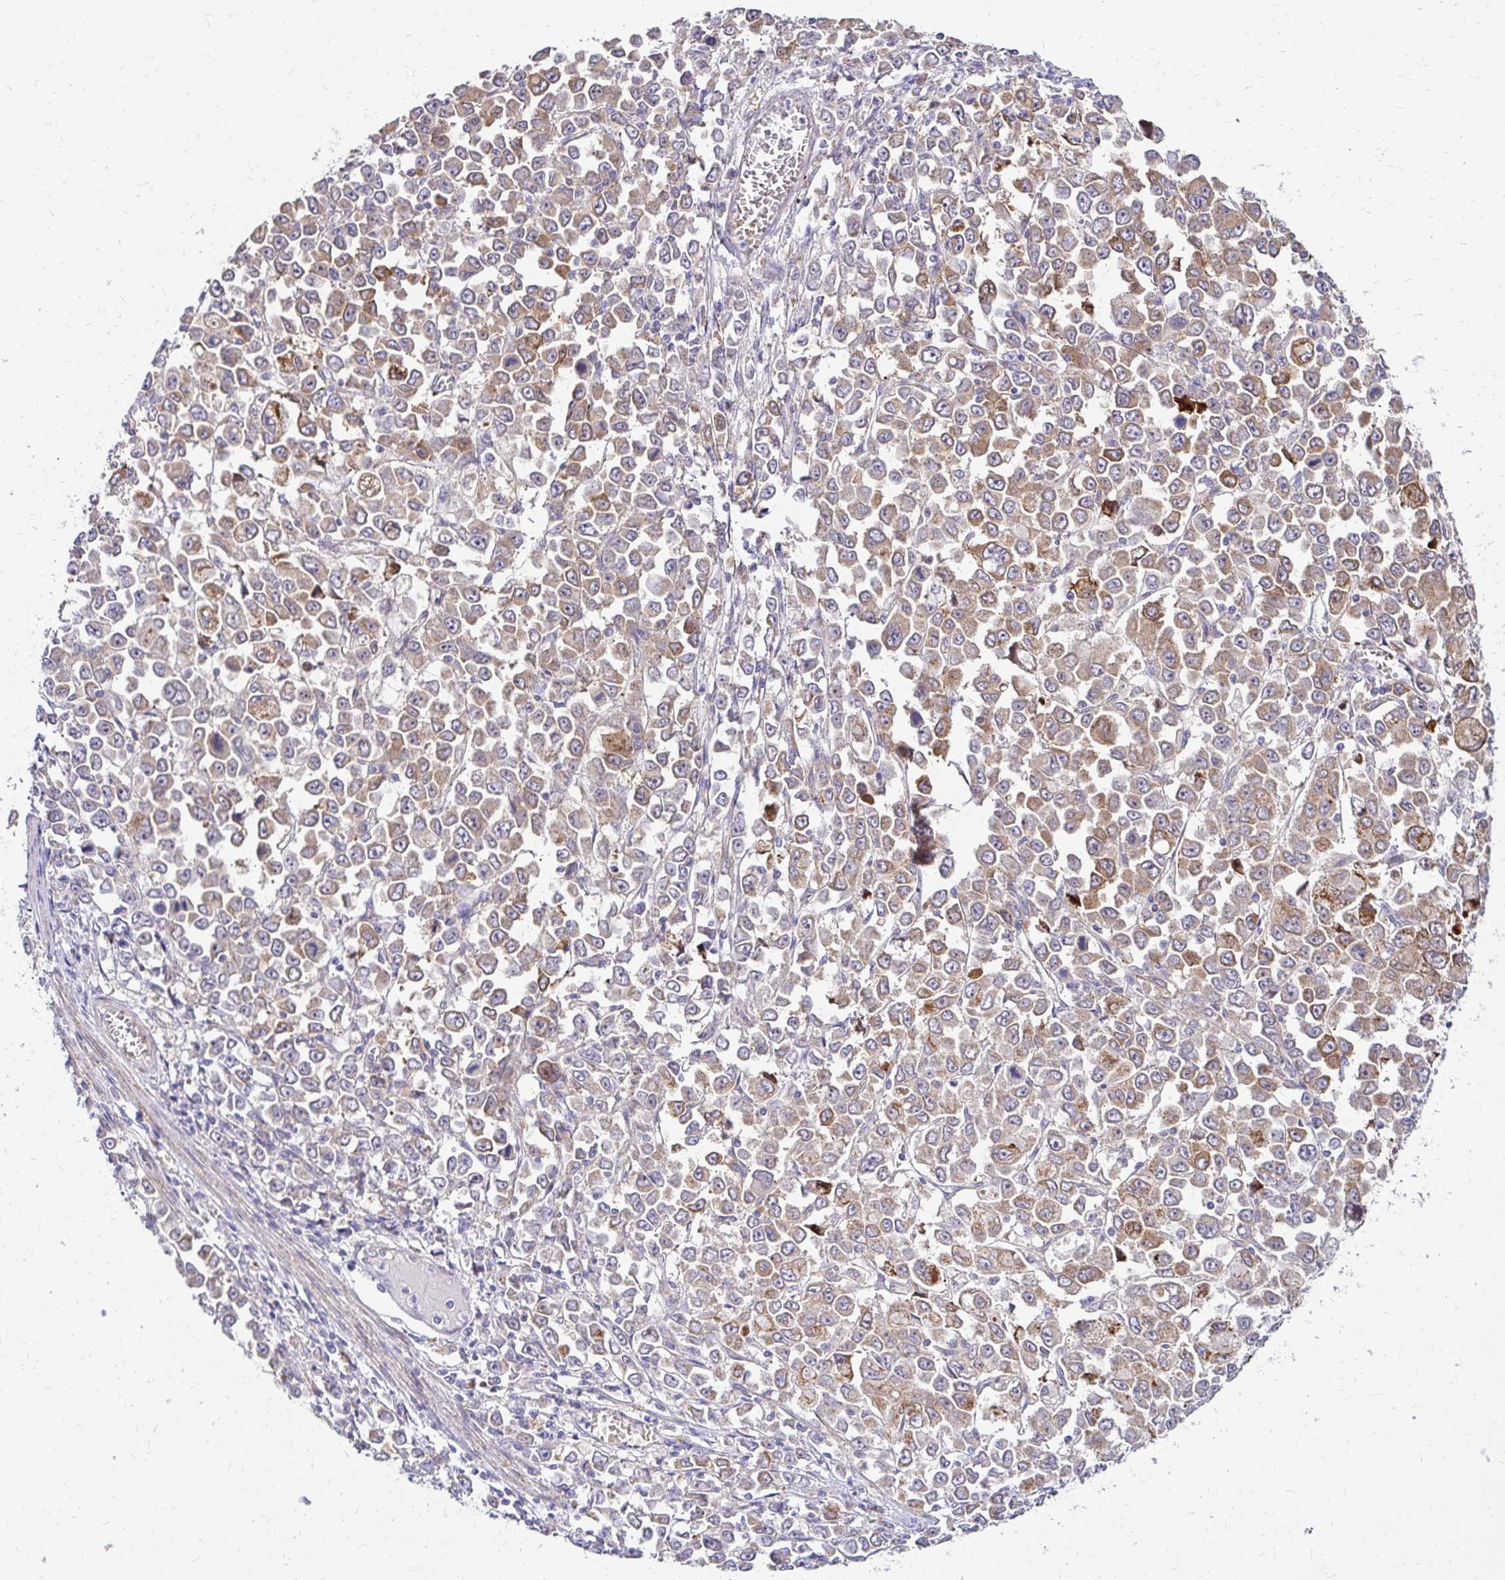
{"staining": {"intensity": "weak", "quantity": "25%-75%", "location": "cytoplasmic/membranous"}, "tissue": "stomach cancer", "cell_type": "Tumor cells", "image_type": "cancer", "snomed": [{"axis": "morphology", "description": "Adenocarcinoma, NOS"}, {"axis": "topography", "description": "Stomach, upper"}], "caption": "Tumor cells display weak cytoplasmic/membranous positivity in approximately 25%-75% of cells in stomach cancer.", "gene": "IDUA", "patient": {"sex": "male", "age": 70}}